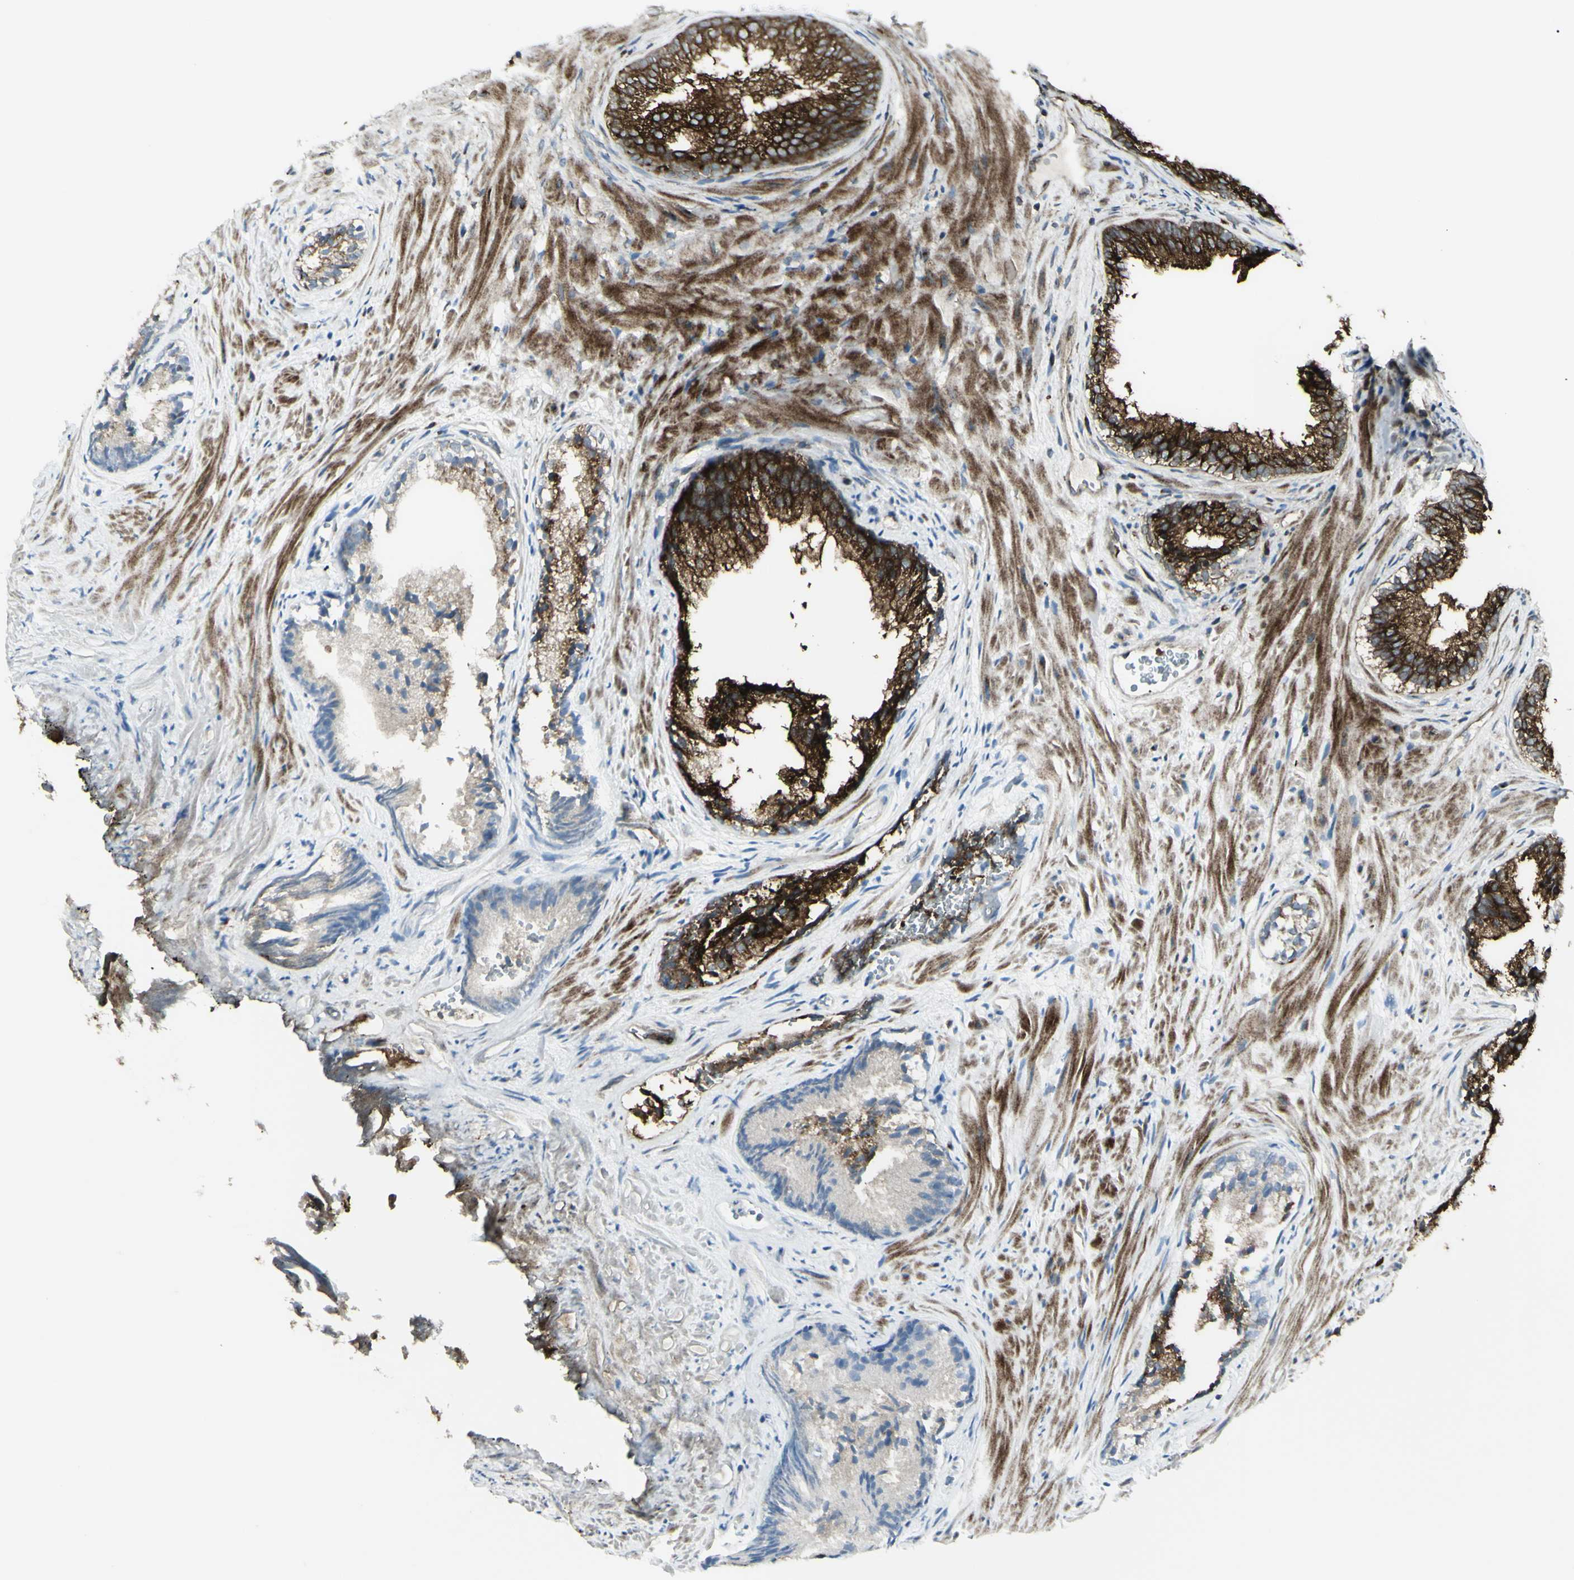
{"staining": {"intensity": "strong", "quantity": ">75%", "location": "cytoplasmic/membranous"}, "tissue": "prostate", "cell_type": "Glandular cells", "image_type": "normal", "snomed": [{"axis": "morphology", "description": "Normal tissue, NOS"}, {"axis": "topography", "description": "Prostate"}], "caption": "Prostate stained with a brown dye displays strong cytoplasmic/membranous positive expression in approximately >75% of glandular cells.", "gene": "NAPA", "patient": {"sex": "male", "age": 76}}